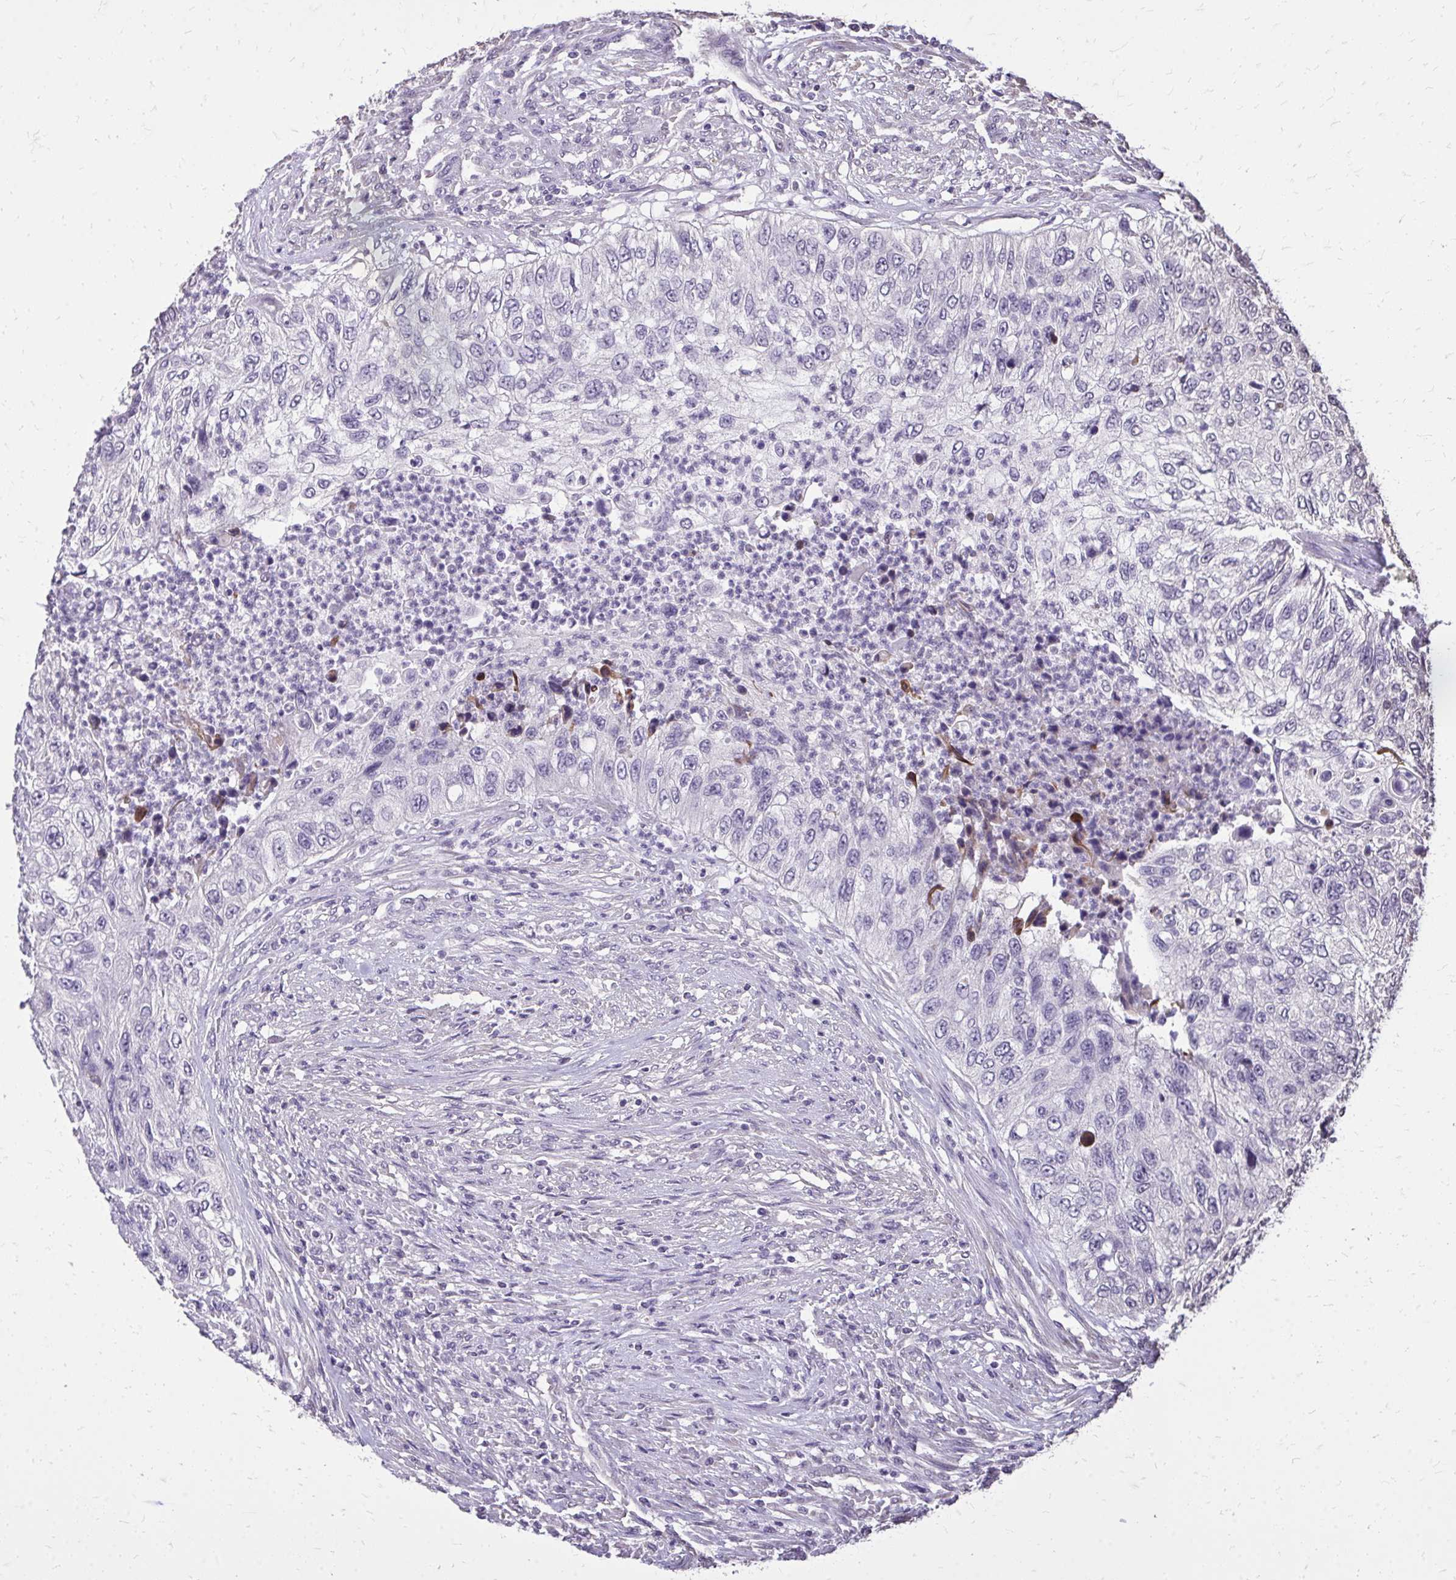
{"staining": {"intensity": "negative", "quantity": "none", "location": "none"}, "tissue": "urothelial cancer", "cell_type": "Tumor cells", "image_type": "cancer", "snomed": [{"axis": "morphology", "description": "Urothelial carcinoma, High grade"}, {"axis": "topography", "description": "Urinary bladder"}], "caption": "Protein analysis of urothelial cancer demonstrates no significant expression in tumor cells. Nuclei are stained in blue.", "gene": "AKAP5", "patient": {"sex": "female", "age": 60}}